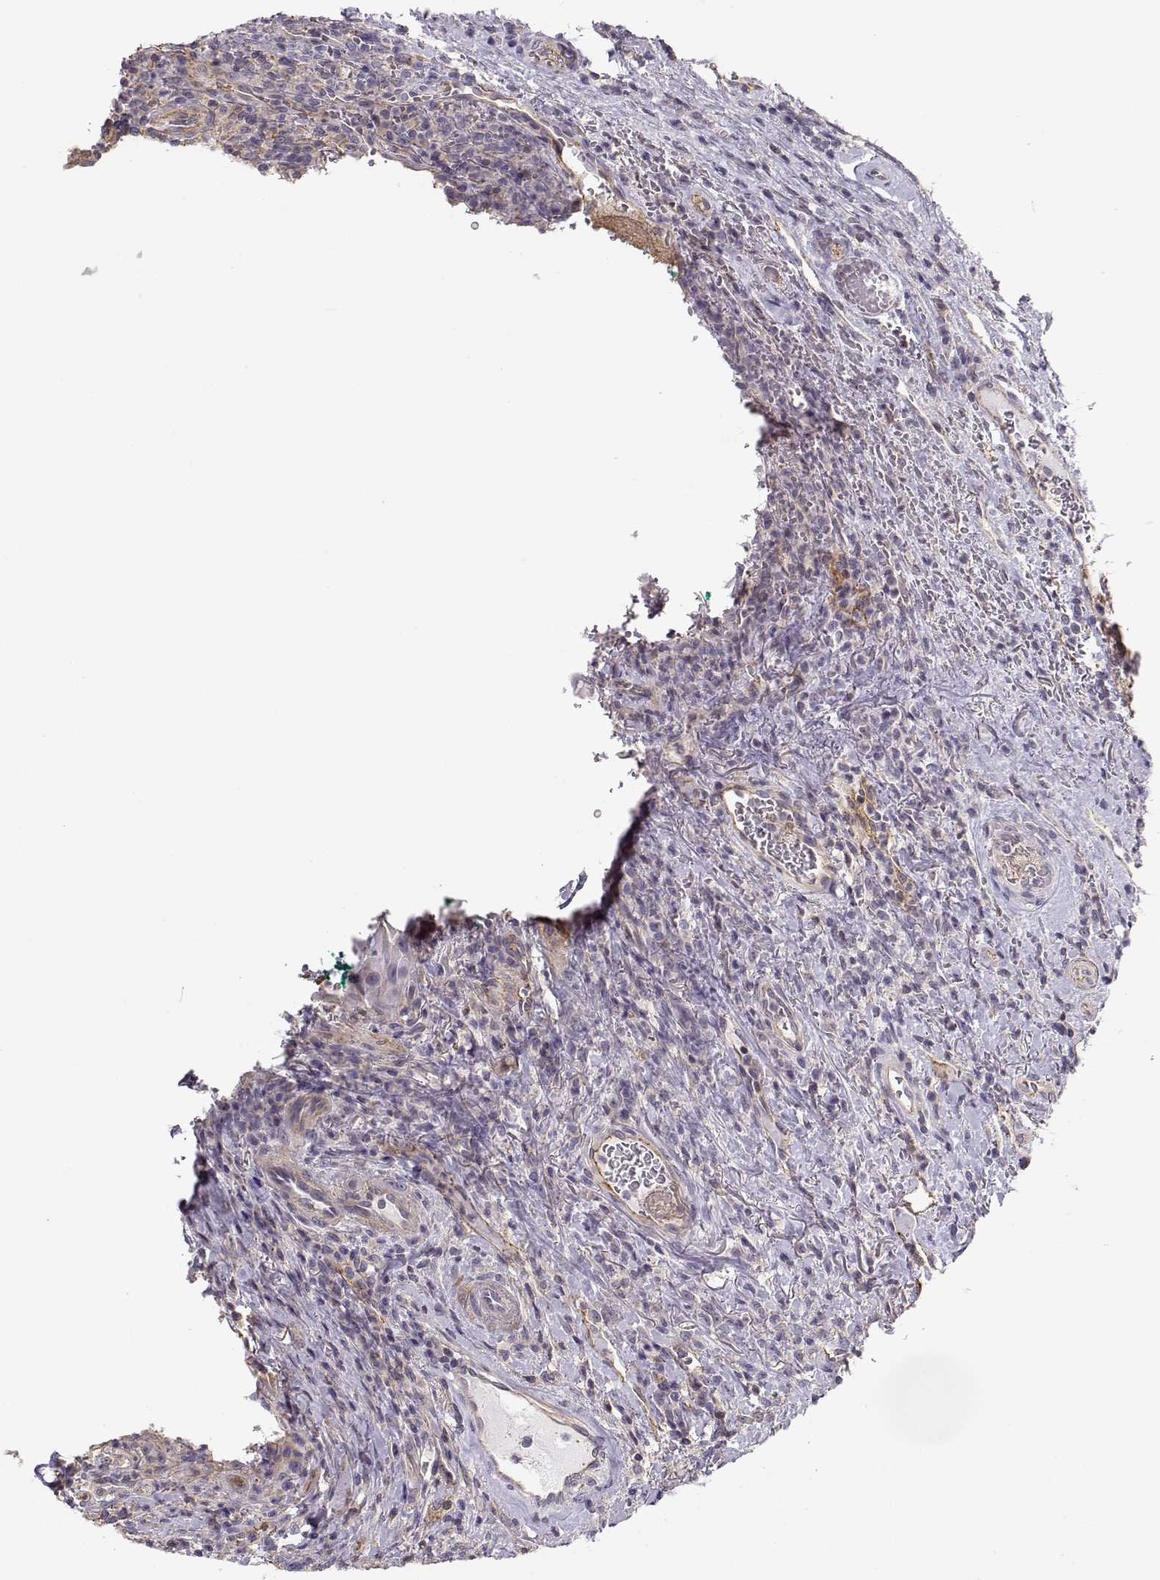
{"staining": {"intensity": "negative", "quantity": "none", "location": "none"}, "tissue": "head and neck cancer", "cell_type": "Tumor cells", "image_type": "cancer", "snomed": [{"axis": "morphology", "description": "Squamous cell carcinoma, NOS"}, {"axis": "topography", "description": "Head-Neck"}], "caption": "IHC histopathology image of human head and neck cancer (squamous cell carcinoma) stained for a protein (brown), which reveals no positivity in tumor cells.", "gene": "DAPL1", "patient": {"sex": "male", "age": 69}}